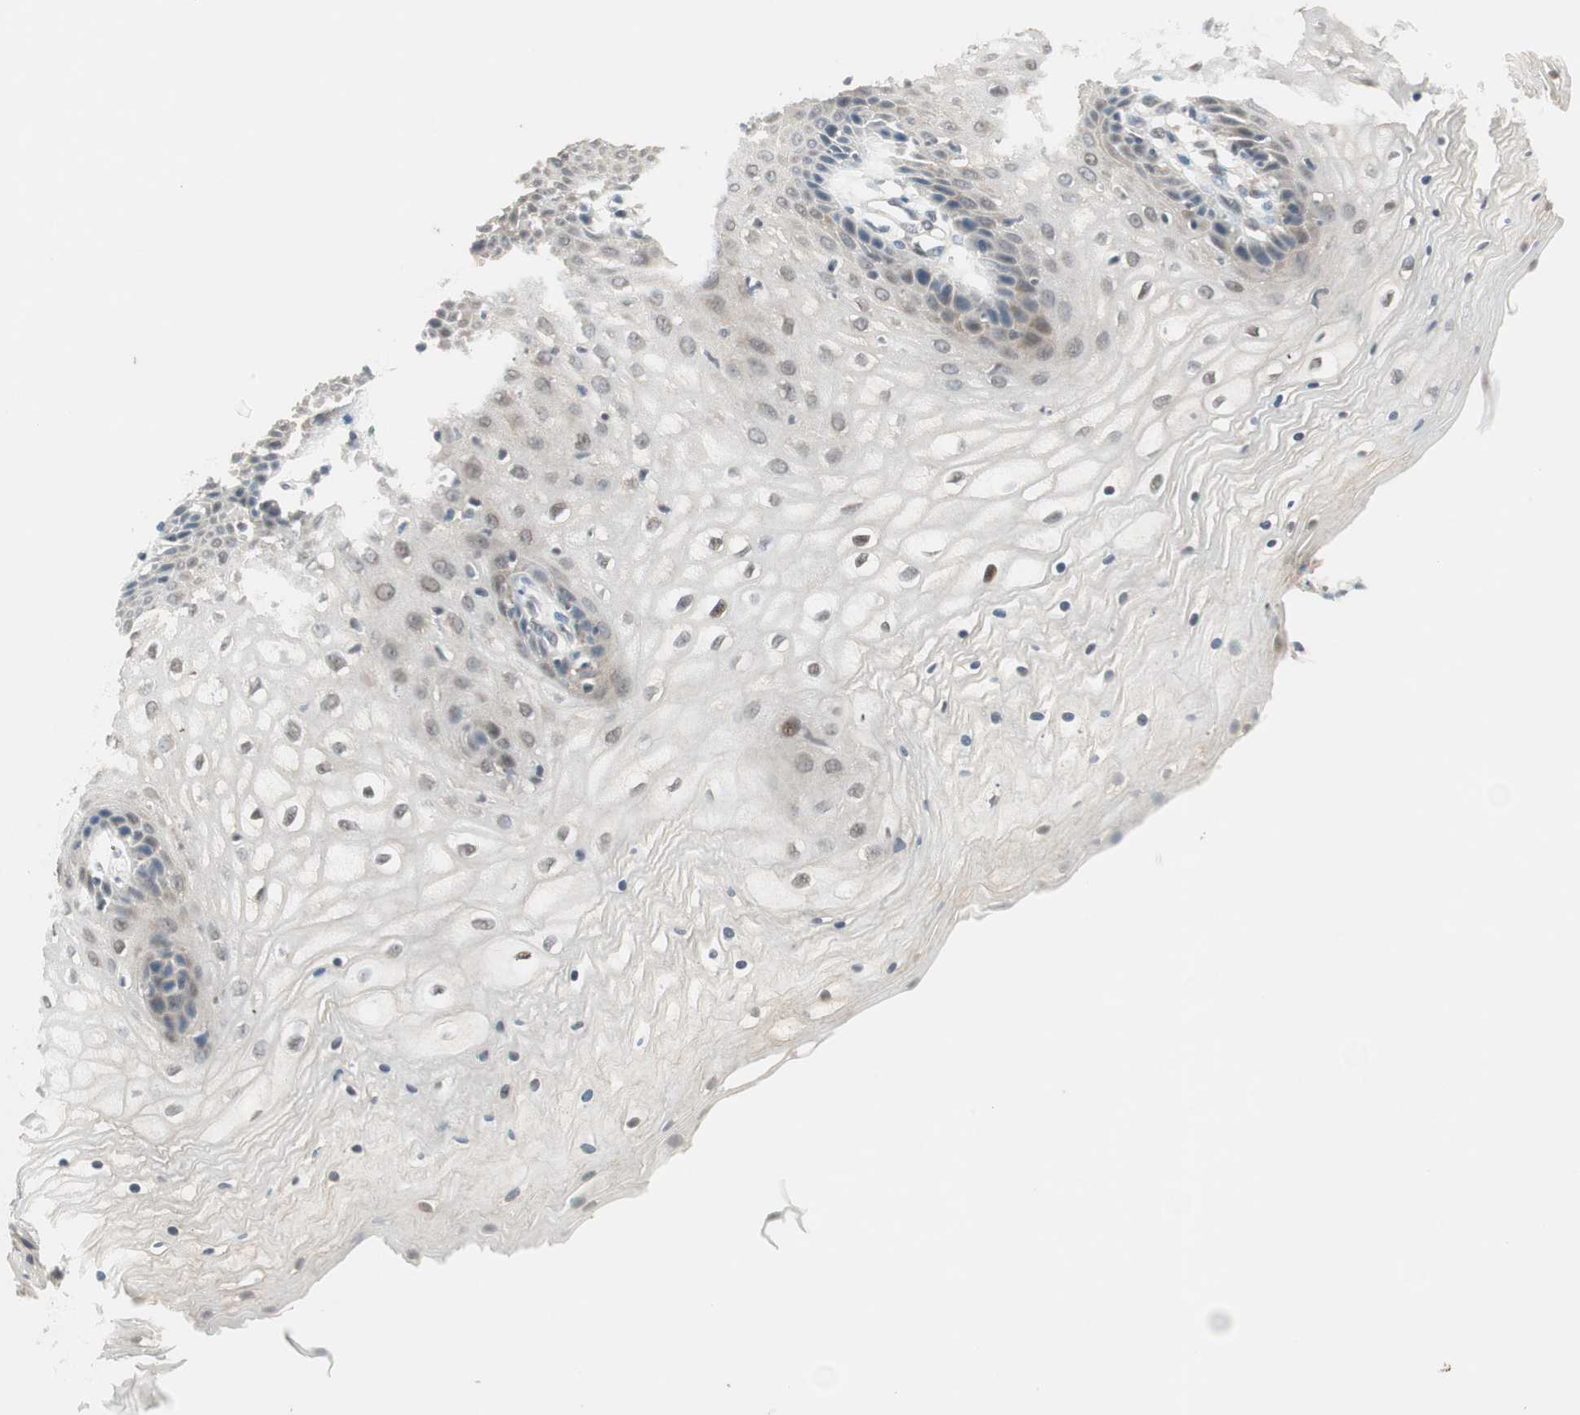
{"staining": {"intensity": "weak", "quantity": "<25%", "location": "nuclear"}, "tissue": "vagina", "cell_type": "Squamous epithelial cells", "image_type": "normal", "snomed": [{"axis": "morphology", "description": "Normal tissue, NOS"}, {"axis": "topography", "description": "Vagina"}], "caption": "IHC histopathology image of benign vagina: vagina stained with DAB (3,3'-diaminobenzidine) demonstrates no significant protein positivity in squamous epithelial cells. (DAB (3,3'-diaminobenzidine) IHC, high magnification).", "gene": "RNGTT", "patient": {"sex": "female", "age": 34}}